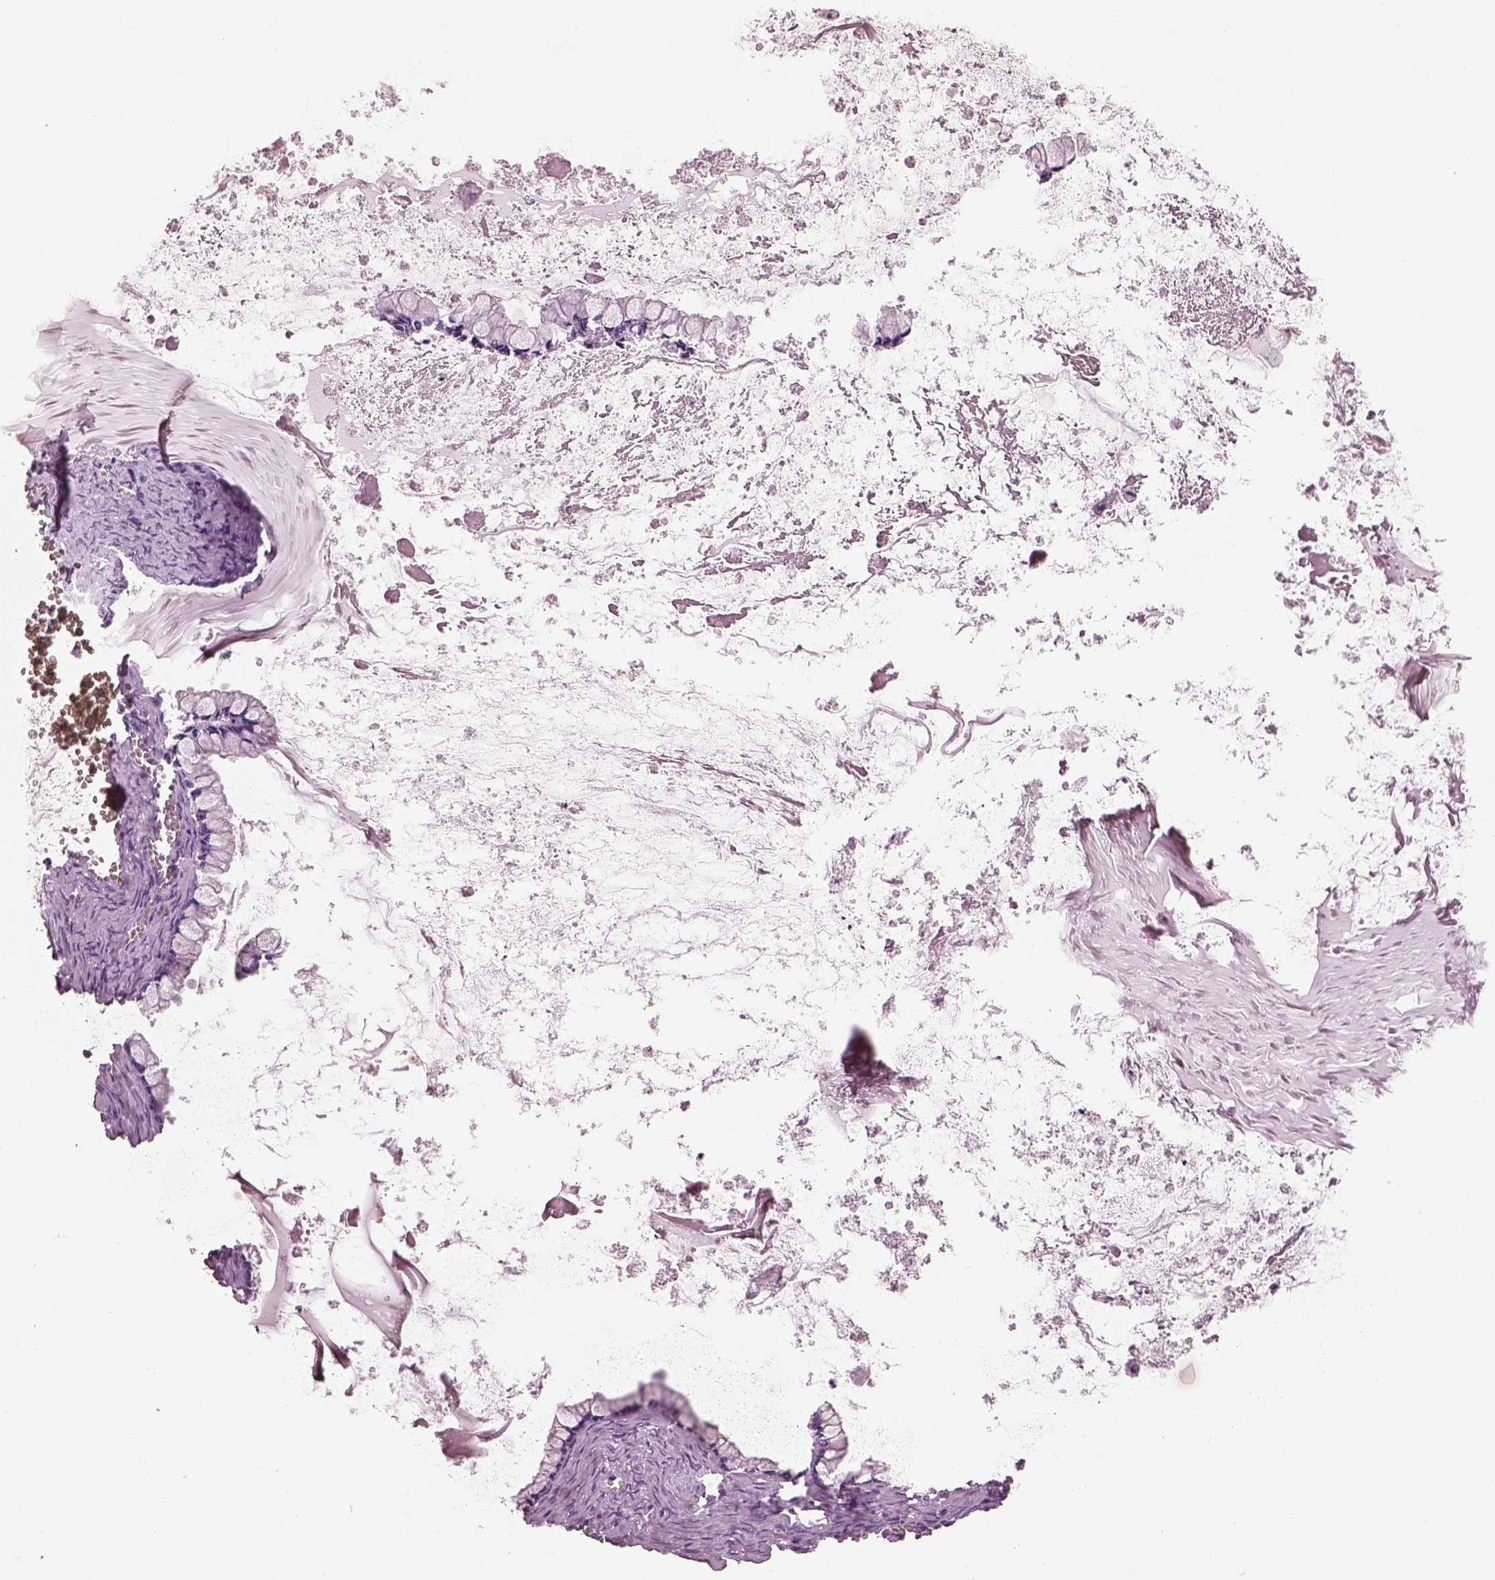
{"staining": {"intensity": "negative", "quantity": "none", "location": "none"}, "tissue": "ovarian cancer", "cell_type": "Tumor cells", "image_type": "cancer", "snomed": [{"axis": "morphology", "description": "Cystadenocarcinoma, mucinous, NOS"}, {"axis": "topography", "description": "Ovary"}], "caption": "There is no significant expression in tumor cells of ovarian cancer (mucinous cystadenocarcinoma).", "gene": "IGLL1", "patient": {"sex": "female", "age": 67}}